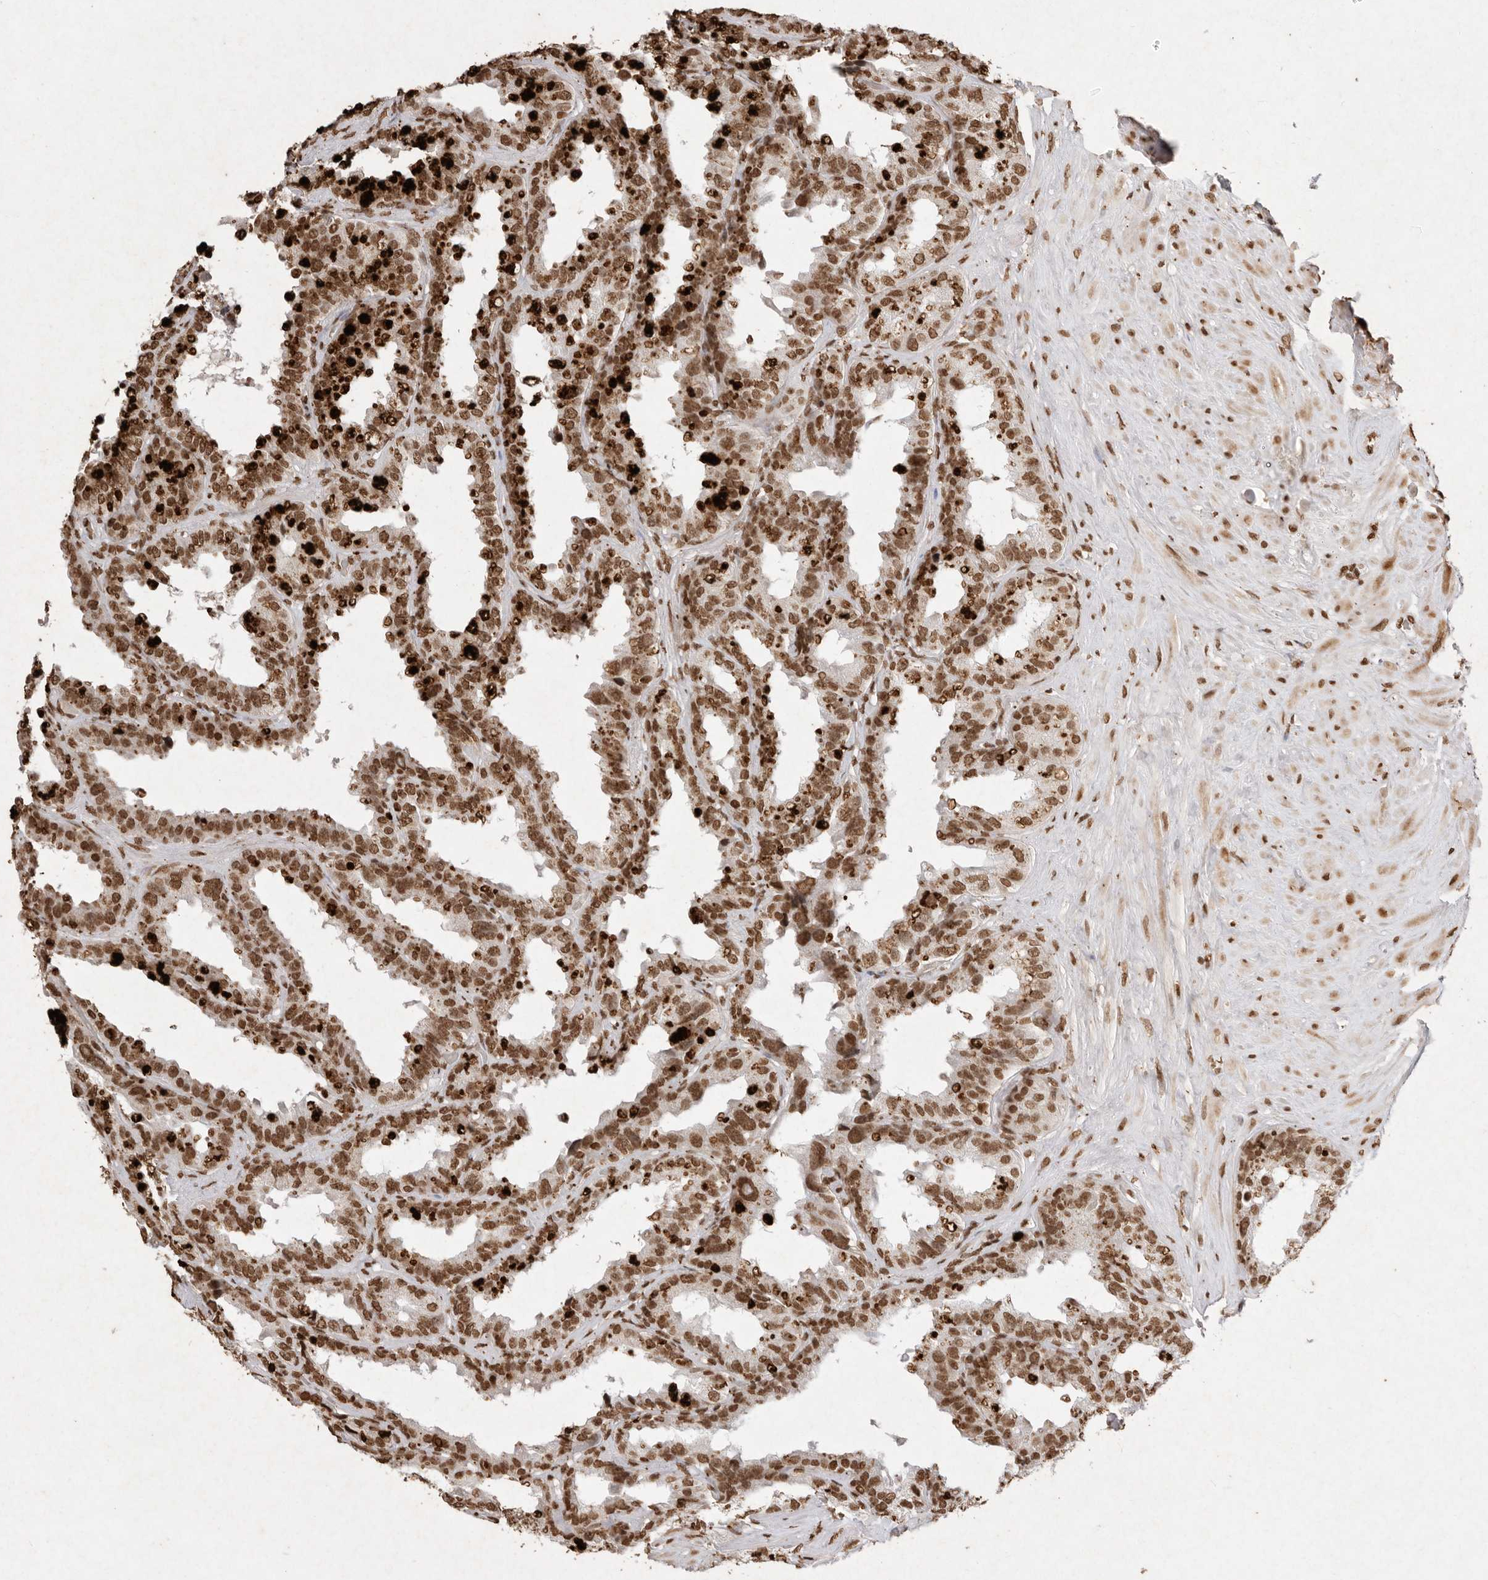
{"staining": {"intensity": "strong", "quantity": ">75%", "location": "cytoplasmic/membranous,nuclear"}, "tissue": "seminal vesicle", "cell_type": "Glandular cells", "image_type": "normal", "snomed": [{"axis": "morphology", "description": "Normal tissue, NOS"}, {"axis": "topography", "description": "Seminal veicle"}], "caption": "Human seminal vesicle stained with a brown dye shows strong cytoplasmic/membranous,nuclear positive positivity in approximately >75% of glandular cells.", "gene": "NKX3", "patient": {"sex": "male", "age": 80}}